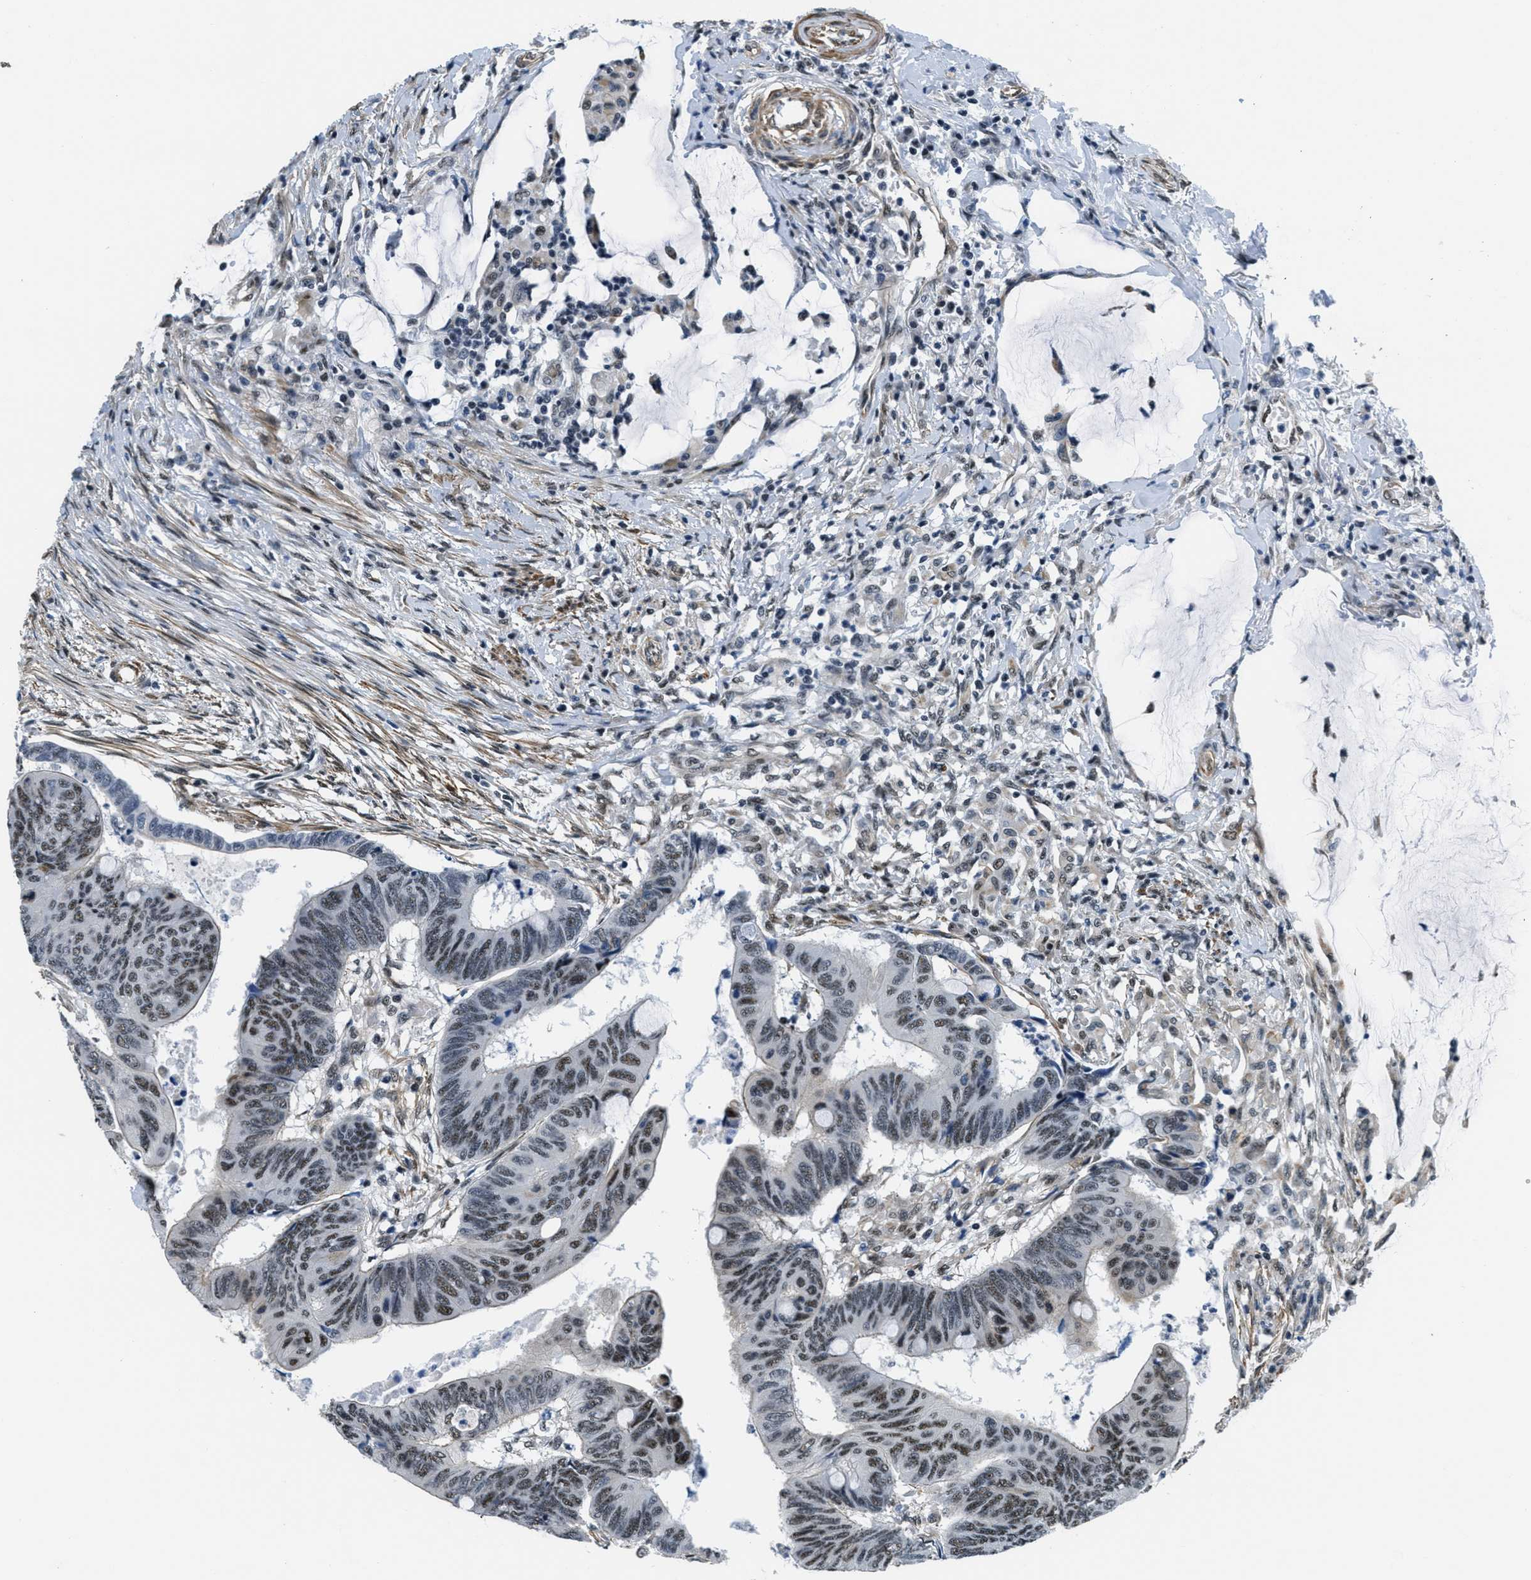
{"staining": {"intensity": "moderate", "quantity": "25%-75%", "location": "nuclear"}, "tissue": "colorectal cancer", "cell_type": "Tumor cells", "image_type": "cancer", "snomed": [{"axis": "morphology", "description": "Normal tissue, NOS"}, {"axis": "morphology", "description": "Adenocarcinoma, NOS"}, {"axis": "topography", "description": "Rectum"}, {"axis": "topography", "description": "Peripheral nerve tissue"}], "caption": "Approximately 25%-75% of tumor cells in colorectal adenocarcinoma demonstrate moderate nuclear protein positivity as visualized by brown immunohistochemical staining.", "gene": "CFAP36", "patient": {"sex": "male", "age": 92}}